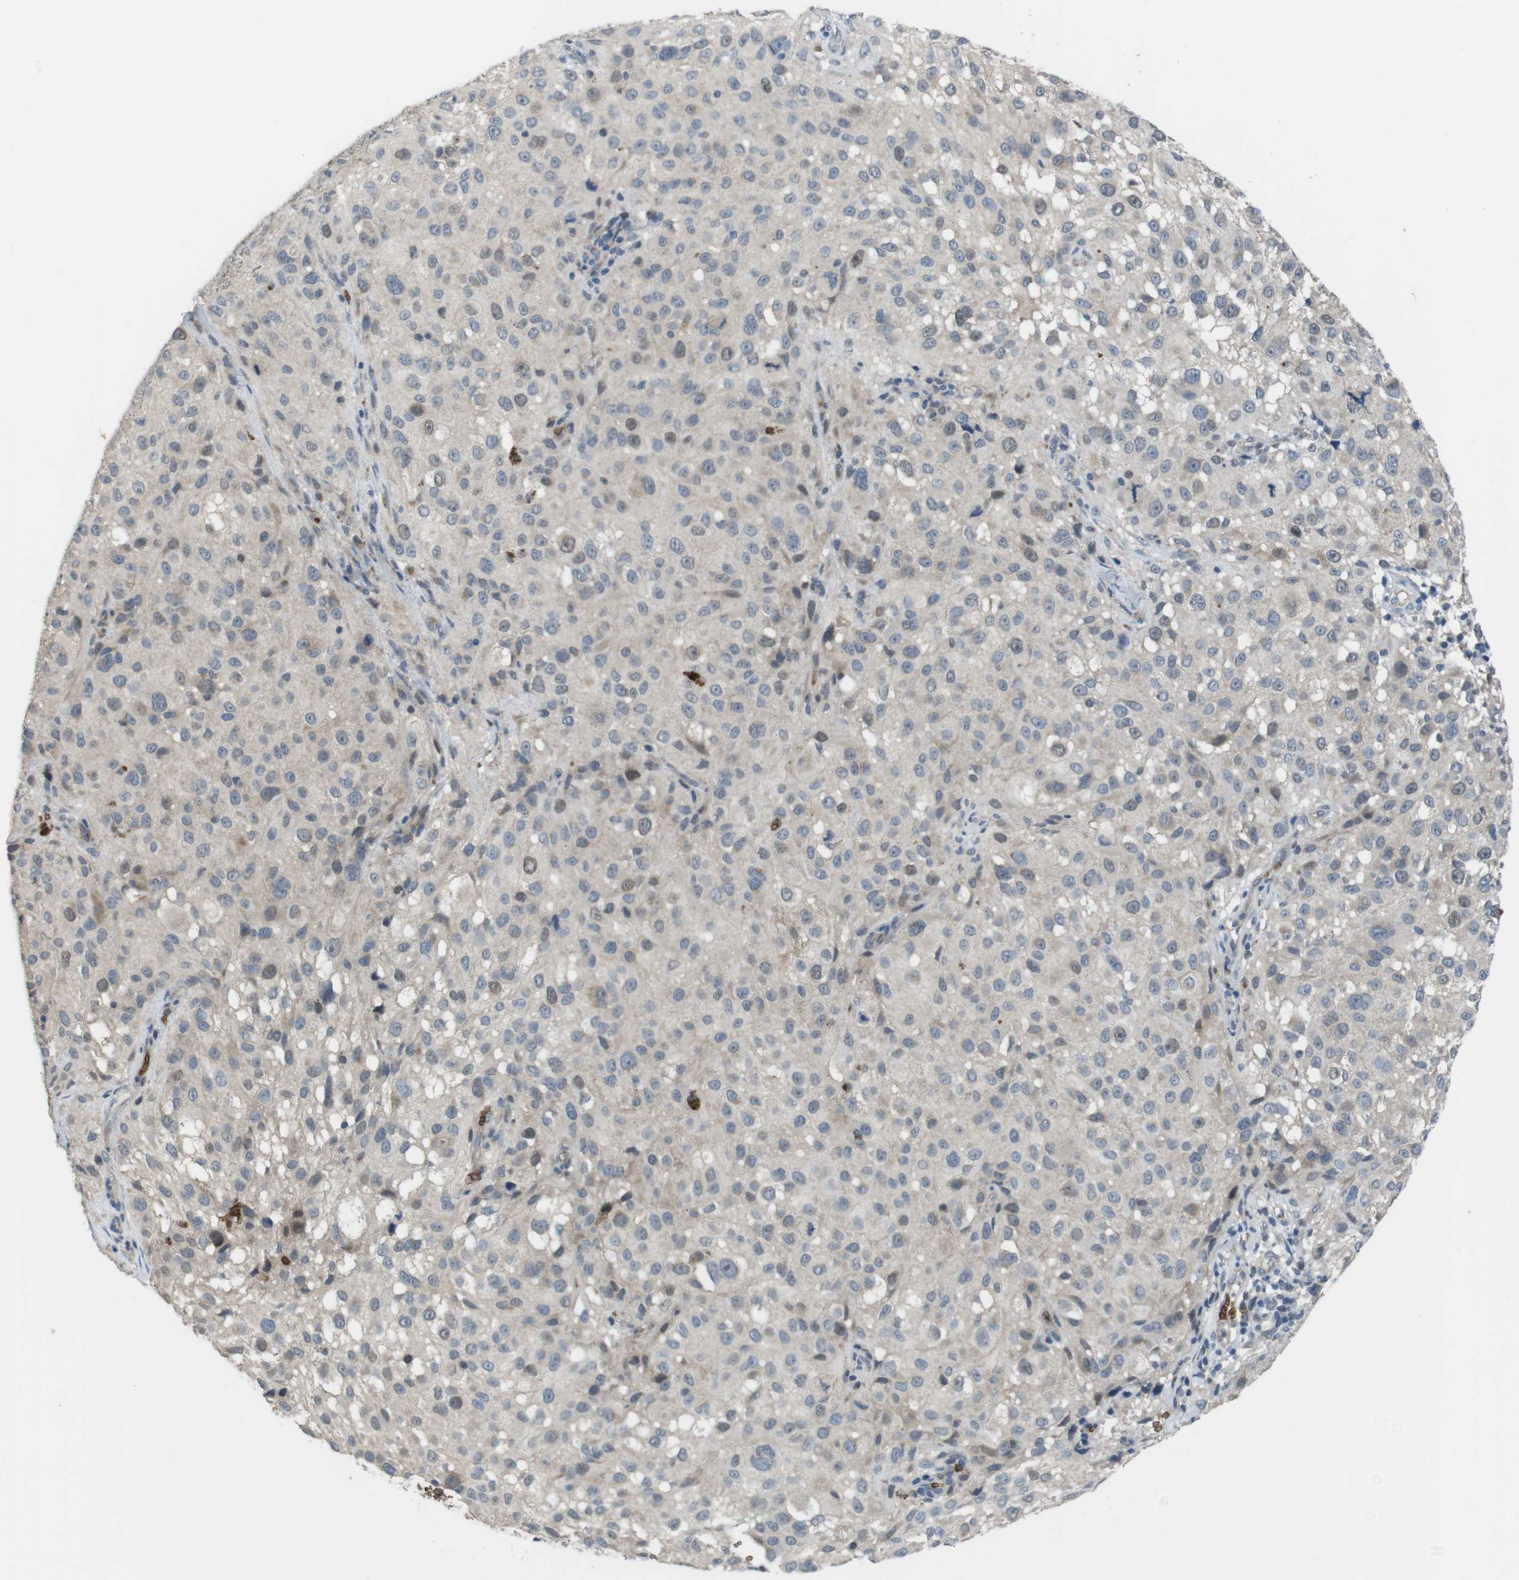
{"staining": {"intensity": "weak", "quantity": "<25%", "location": "cytoplasmic/membranous"}, "tissue": "melanoma", "cell_type": "Tumor cells", "image_type": "cancer", "snomed": [{"axis": "morphology", "description": "Necrosis, NOS"}, {"axis": "morphology", "description": "Malignant melanoma, NOS"}, {"axis": "topography", "description": "Skin"}], "caption": "Tumor cells show no significant protein positivity in malignant melanoma. (Stains: DAB IHC with hematoxylin counter stain, Microscopy: brightfield microscopy at high magnification).", "gene": "GYPA", "patient": {"sex": "female", "age": 87}}